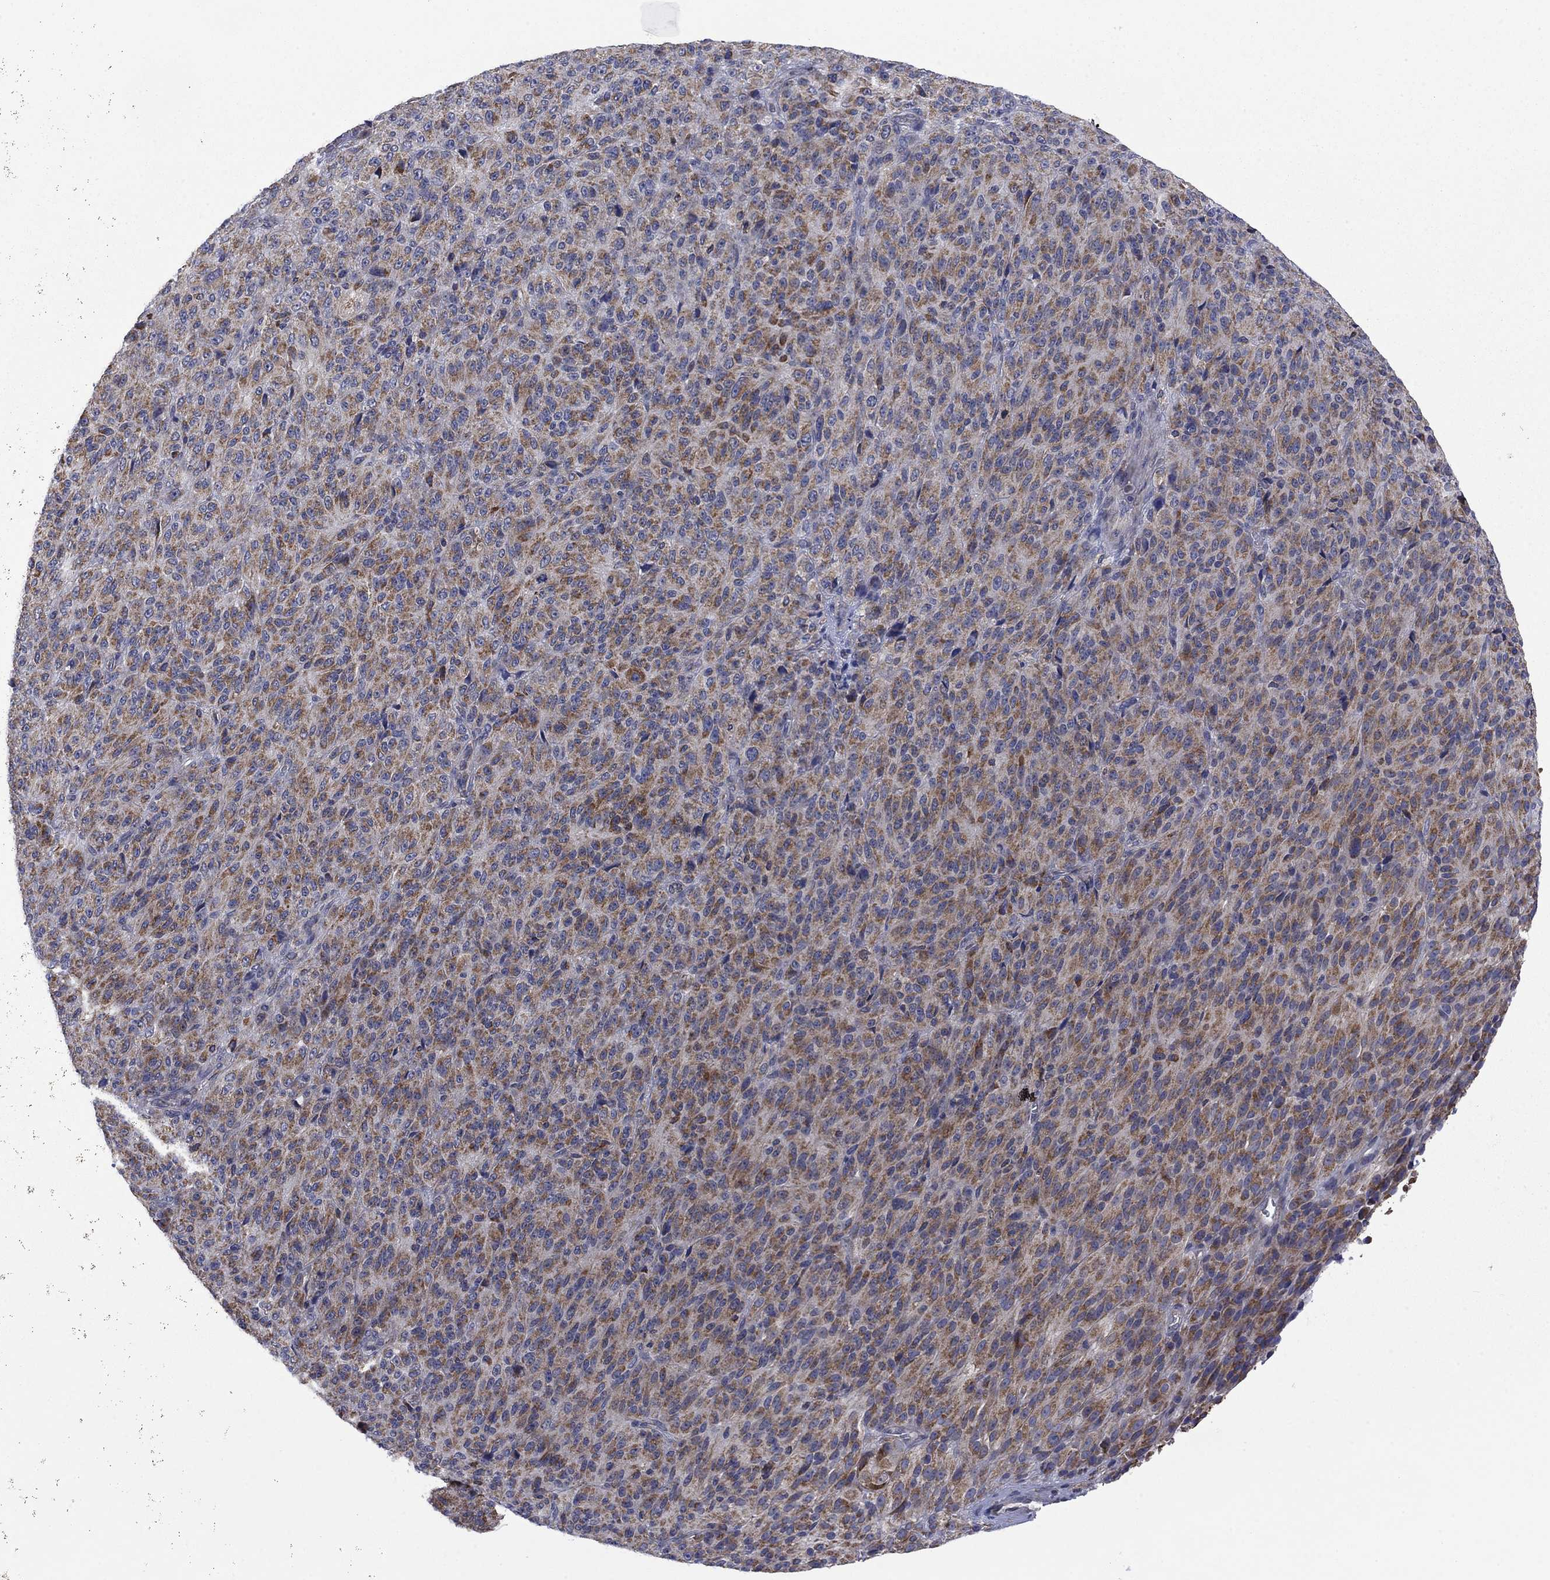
{"staining": {"intensity": "strong", "quantity": ">75%", "location": "cytoplasmic/membranous"}, "tissue": "melanoma", "cell_type": "Tumor cells", "image_type": "cancer", "snomed": [{"axis": "morphology", "description": "Malignant melanoma, Metastatic site"}, {"axis": "topography", "description": "Brain"}], "caption": "This micrograph reveals immunohistochemistry staining of human malignant melanoma (metastatic site), with high strong cytoplasmic/membranous positivity in approximately >75% of tumor cells.", "gene": "FURIN", "patient": {"sex": "female", "age": 56}}